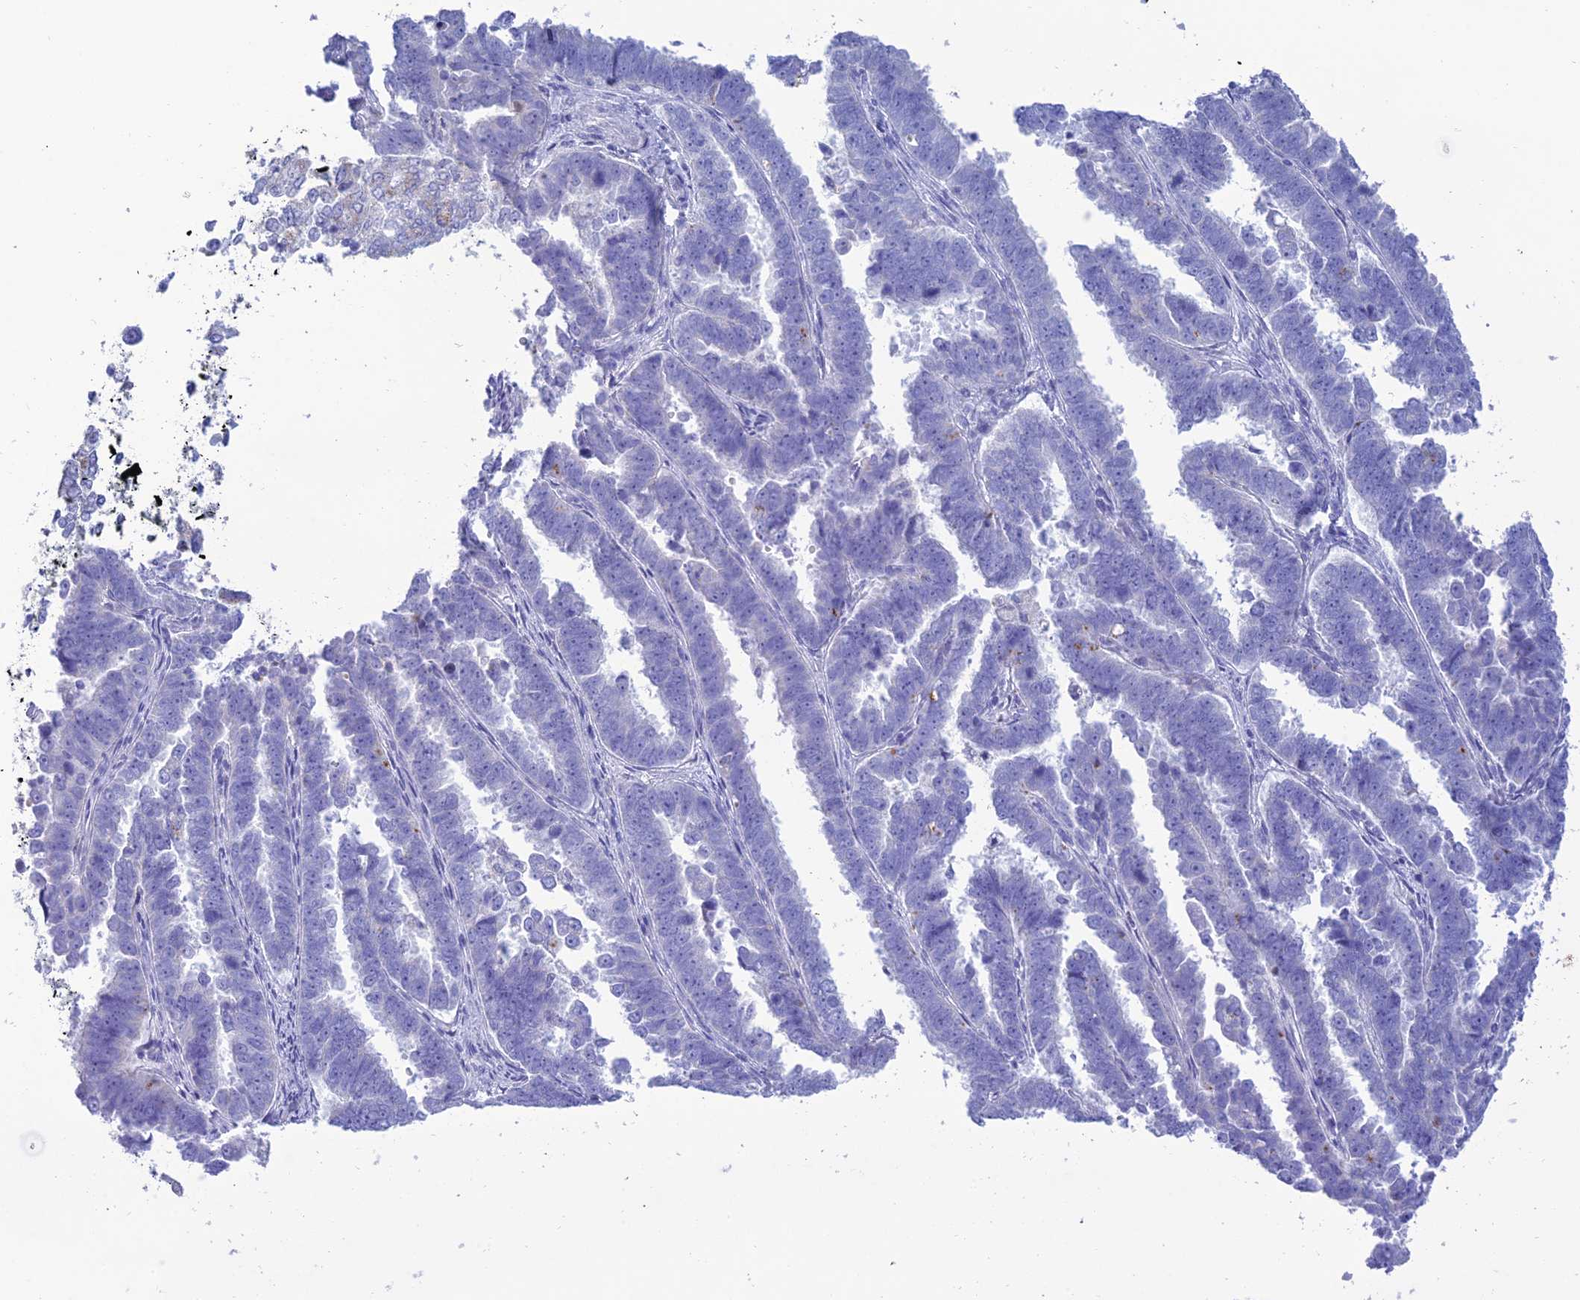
{"staining": {"intensity": "negative", "quantity": "none", "location": "none"}, "tissue": "endometrial cancer", "cell_type": "Tumor cells", "image_type": "cancer", "snomed": [{"axis": "morphology", "description": "Adenocarcinoma, NOS"}, {"axis": "topography", "description": "Endometrium"}], "caption": "High magnification brightfield microscopy of adenocarcinoma (endometrial) stained with DAB (3,3'-diaminobenzidine) (brown) and counterstained with hematoxylin (blue): tumor cells show no significant positivity.", "gene": "MAL2", "patient": {"sex": "female", "age": 75}}